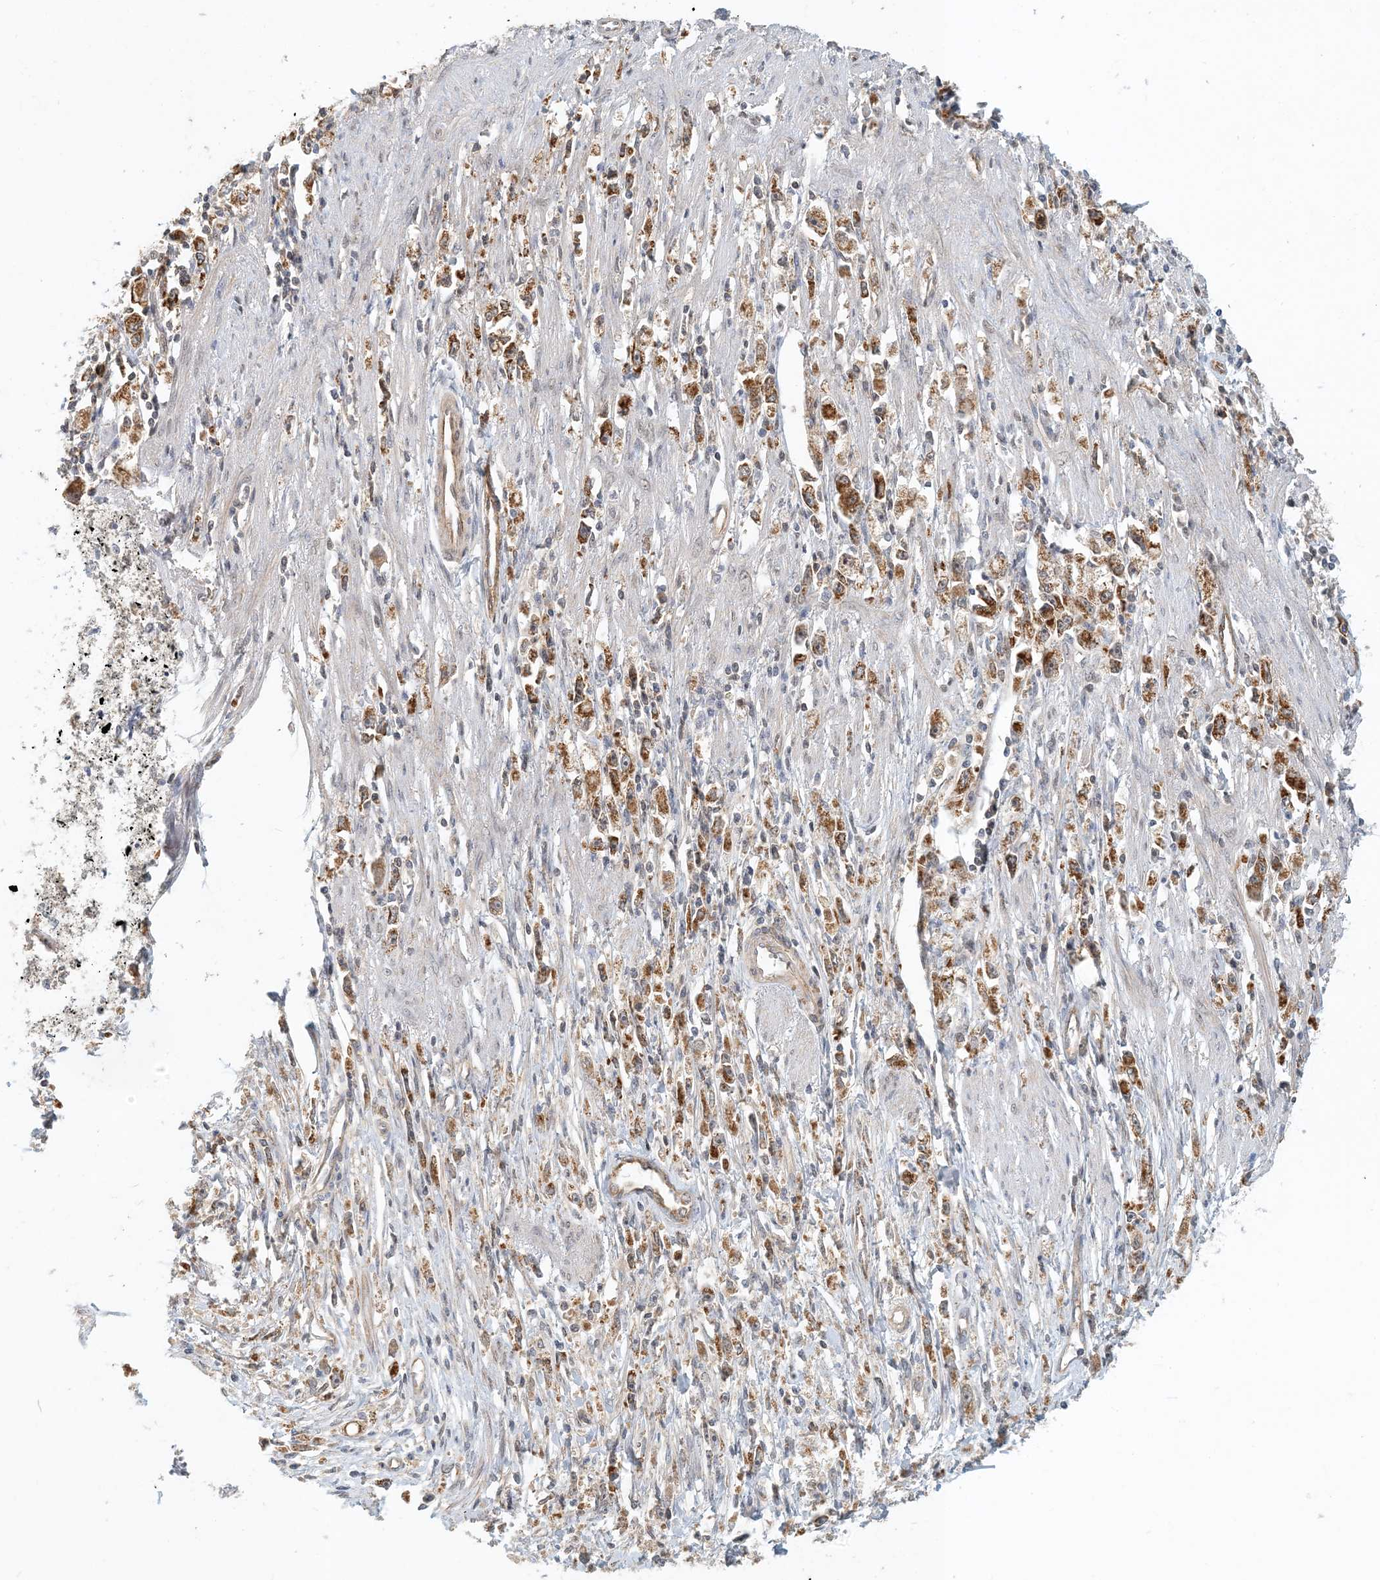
{"staining": {"intensity": "moderate", "quantity": ">75%", "location": "cytoplasmic/membranous"}, "tissue": "stomach cancer", "cell_type": "Tumor cells", "image_type": "cancer", "snomed": [{"axis": "morphology", "description": "Adenocarcinoma, NOS"}, {"axis": "topography", "description": "Stomach"}], "caption": "This photomicrograph reveals immunohistochemistry (IHC) staining of human stomach cancer (adenocarcinoma), with medium moderate cytoplasmic/membranous positivity in approximately >75% of tumor cells.", "gene": "ZBTB3", "patient": {"sex": "female", "age": 59}}